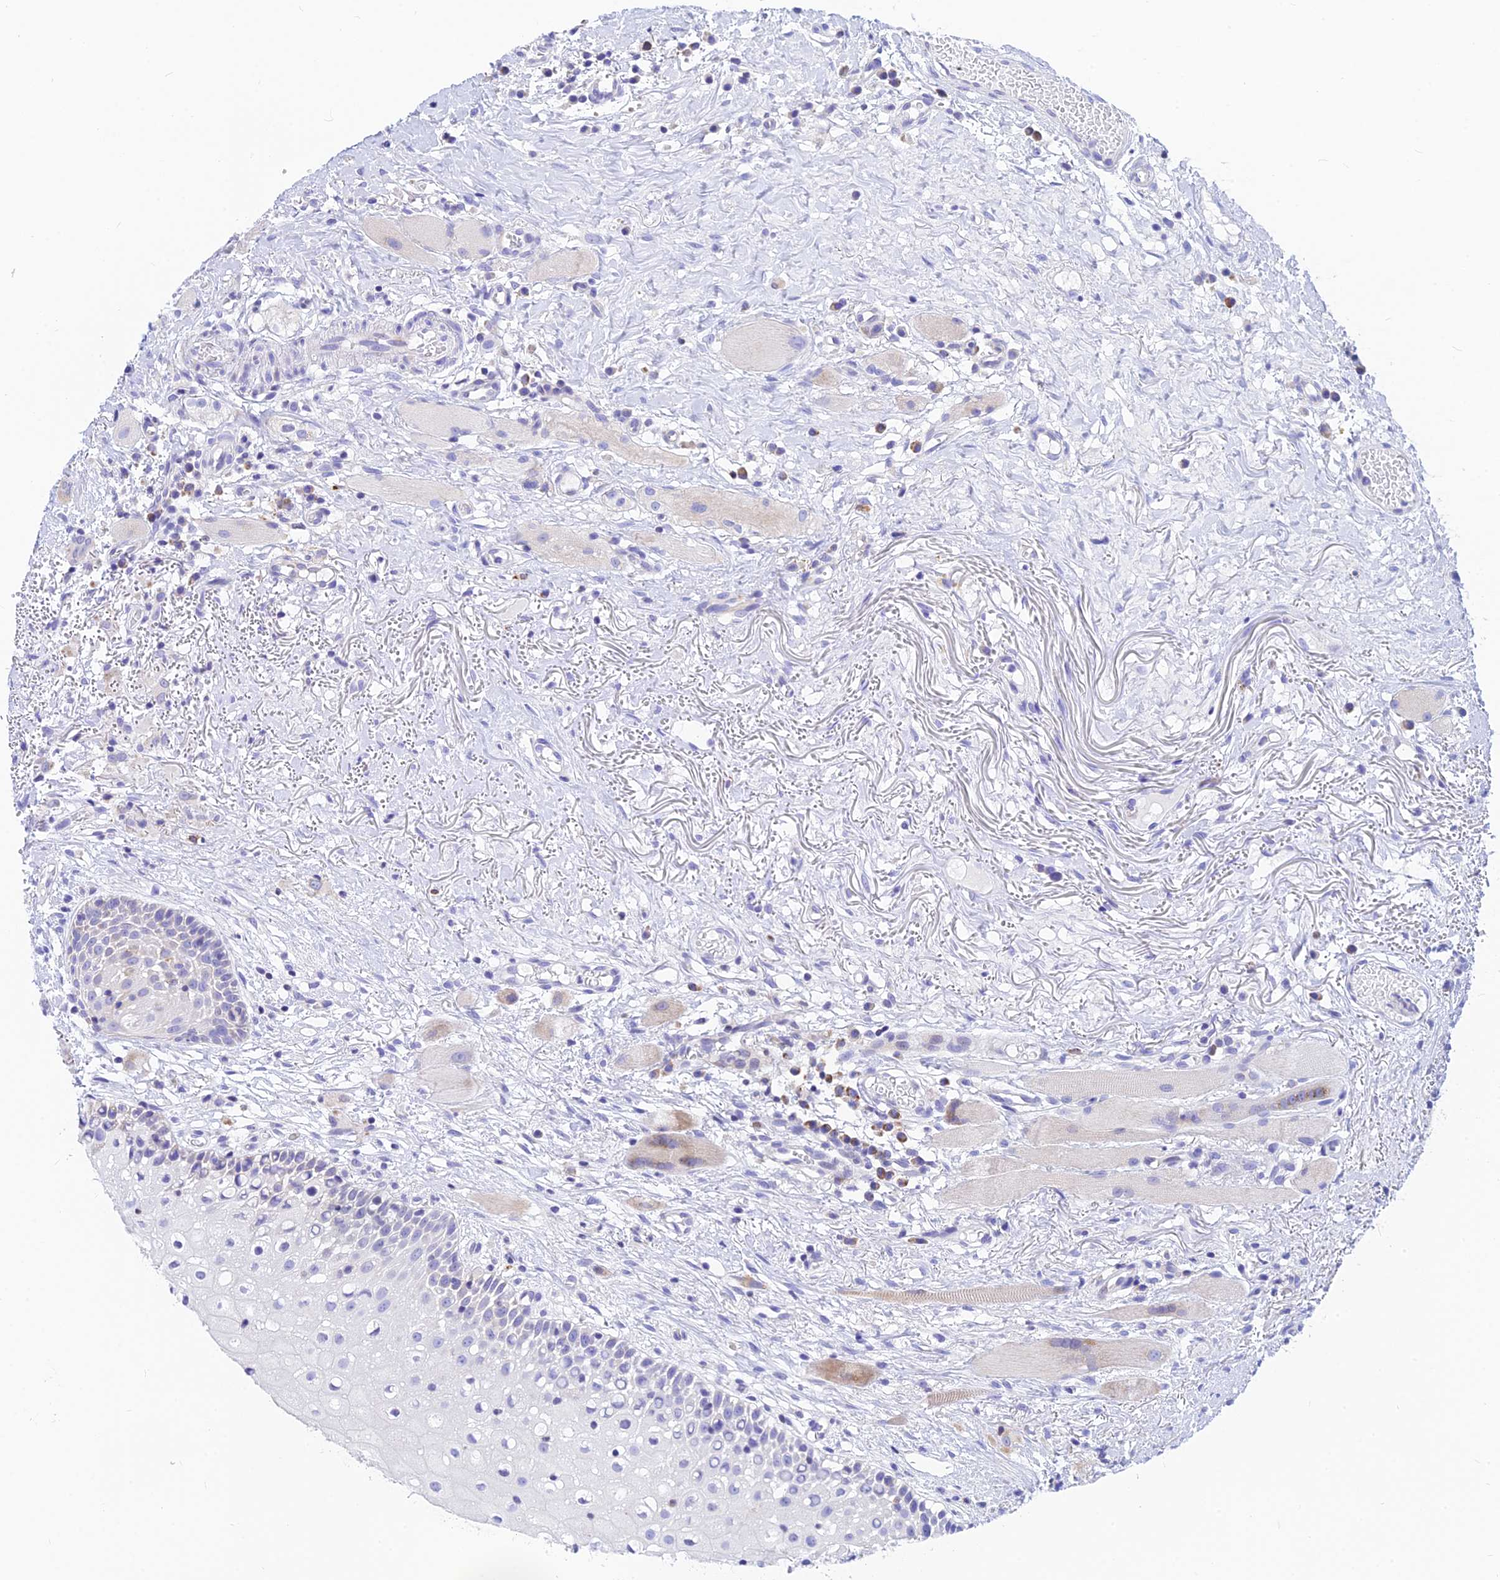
{"staining": {"intensity": "negative", "quantity": "none", "location": "none"}, "tissue": "oral mucosa", "cell_type": "Squamous epithelial cells", "image_type": "normal", "snomed": [{"axis": "morphology", "description": "Normal tissue, NOS"}, {"axis": "topography", "description": "Oral tissue"}], "caption": "Histopathology image shows no protein positivity in squamous epithelial cells of benign oral mucosa. (IHC, brightfield microscopy, high magnification).", "gene": "CNOT6", "patient": {"sex": "female", "age": 69}}